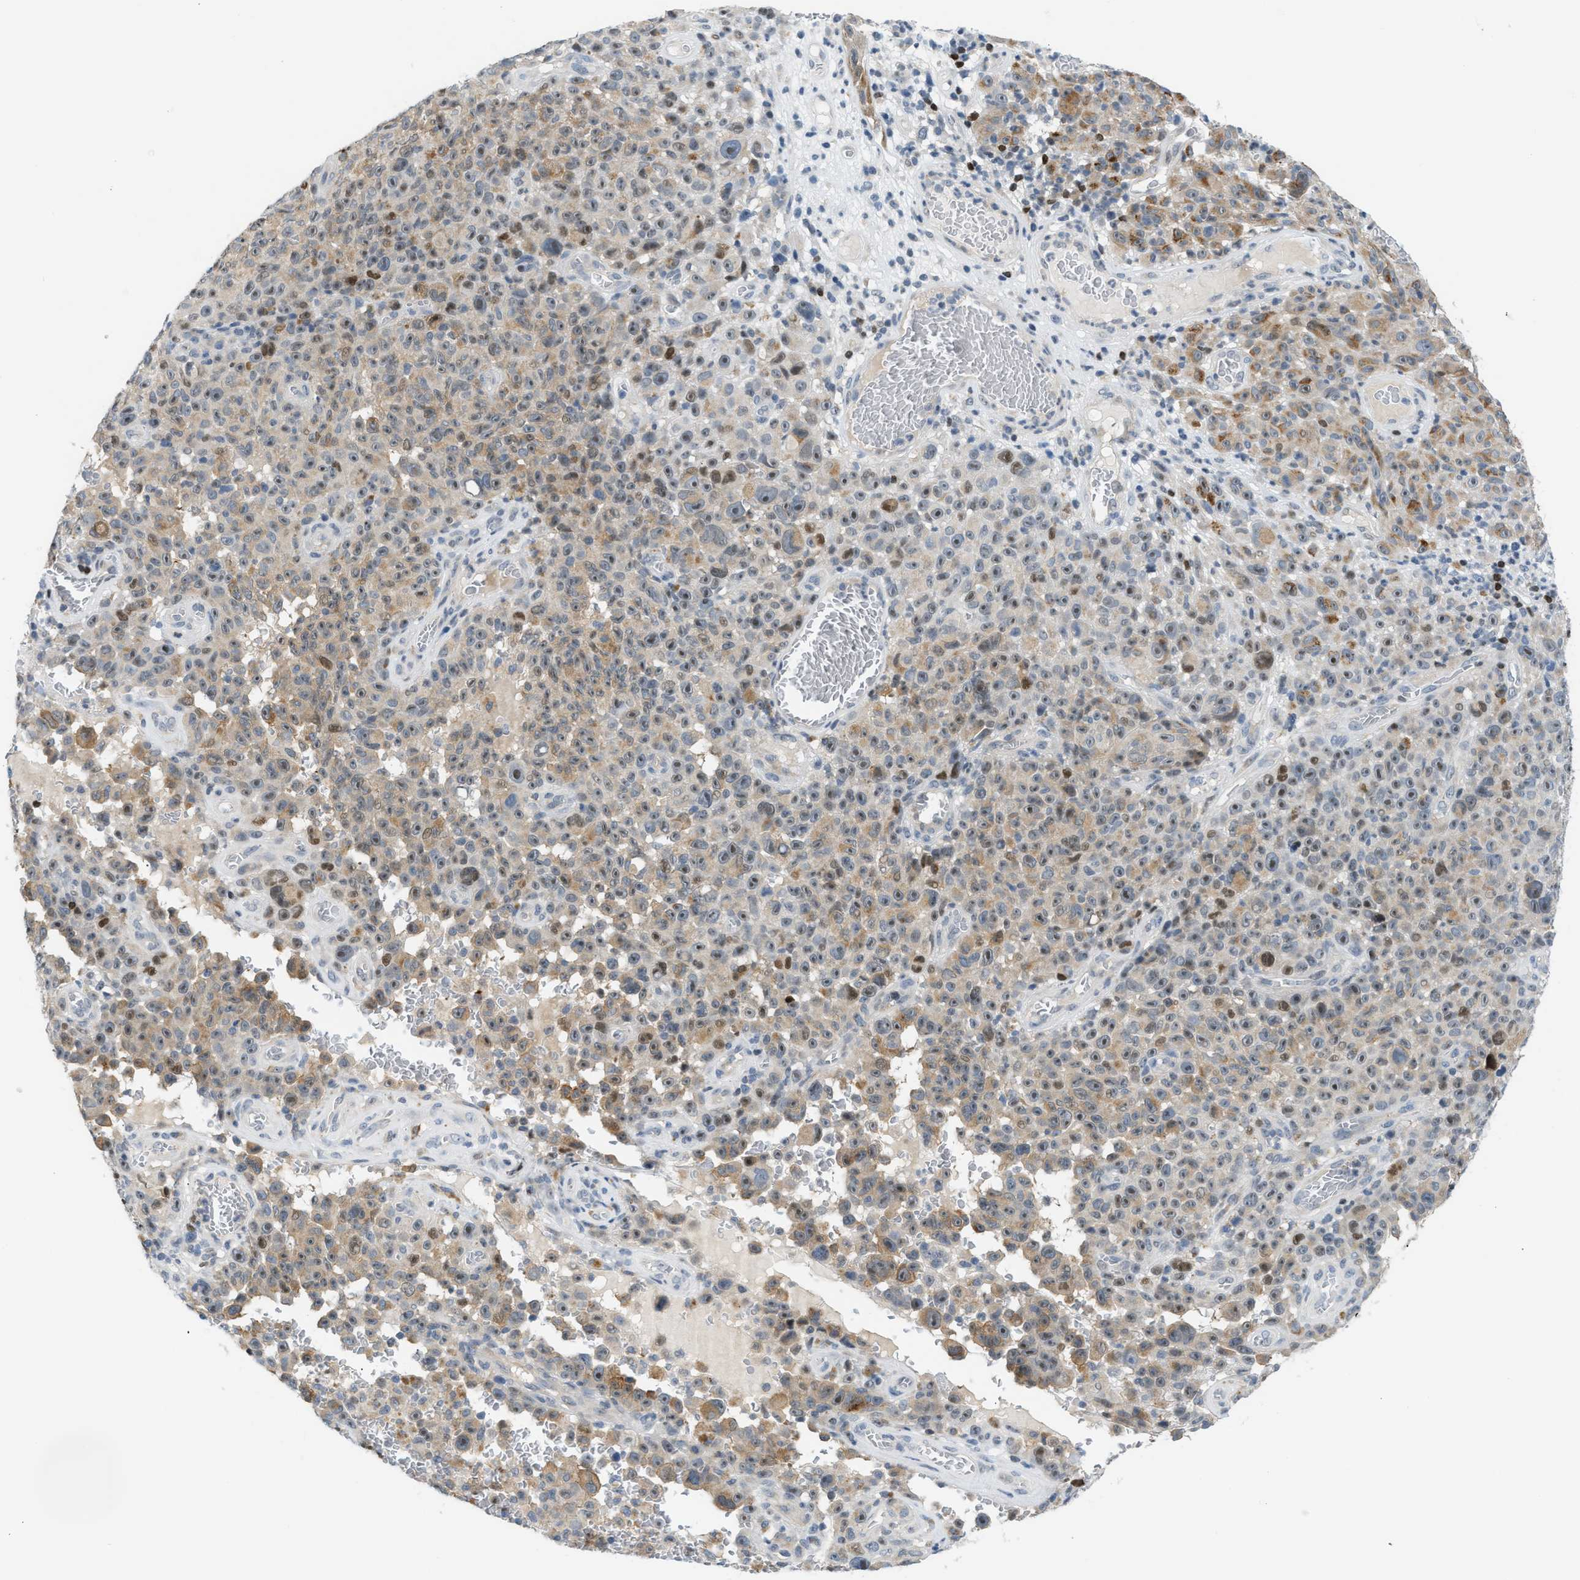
{"staining": {"intensity": "moderate", "quantity": "25%-75%", "location": "nuclear"}, "tissue": "melanoma", "cell_type": "Tumor cells", "image_type": "cancer", "snomed": [{"axis": "morphology", "description": "Malignant melanoma, NOS"}, {"axis": "topography", "description": "Skin"}], "caption": "DAB (3,3'-diaminobenzidine) immunohistochemical staining of human melanoma reveals moderate nuclear protein positivity in about 25%-75% of tumor cells.", "gene": "NPS", "patient": {"sex": "female", "age": 82}}